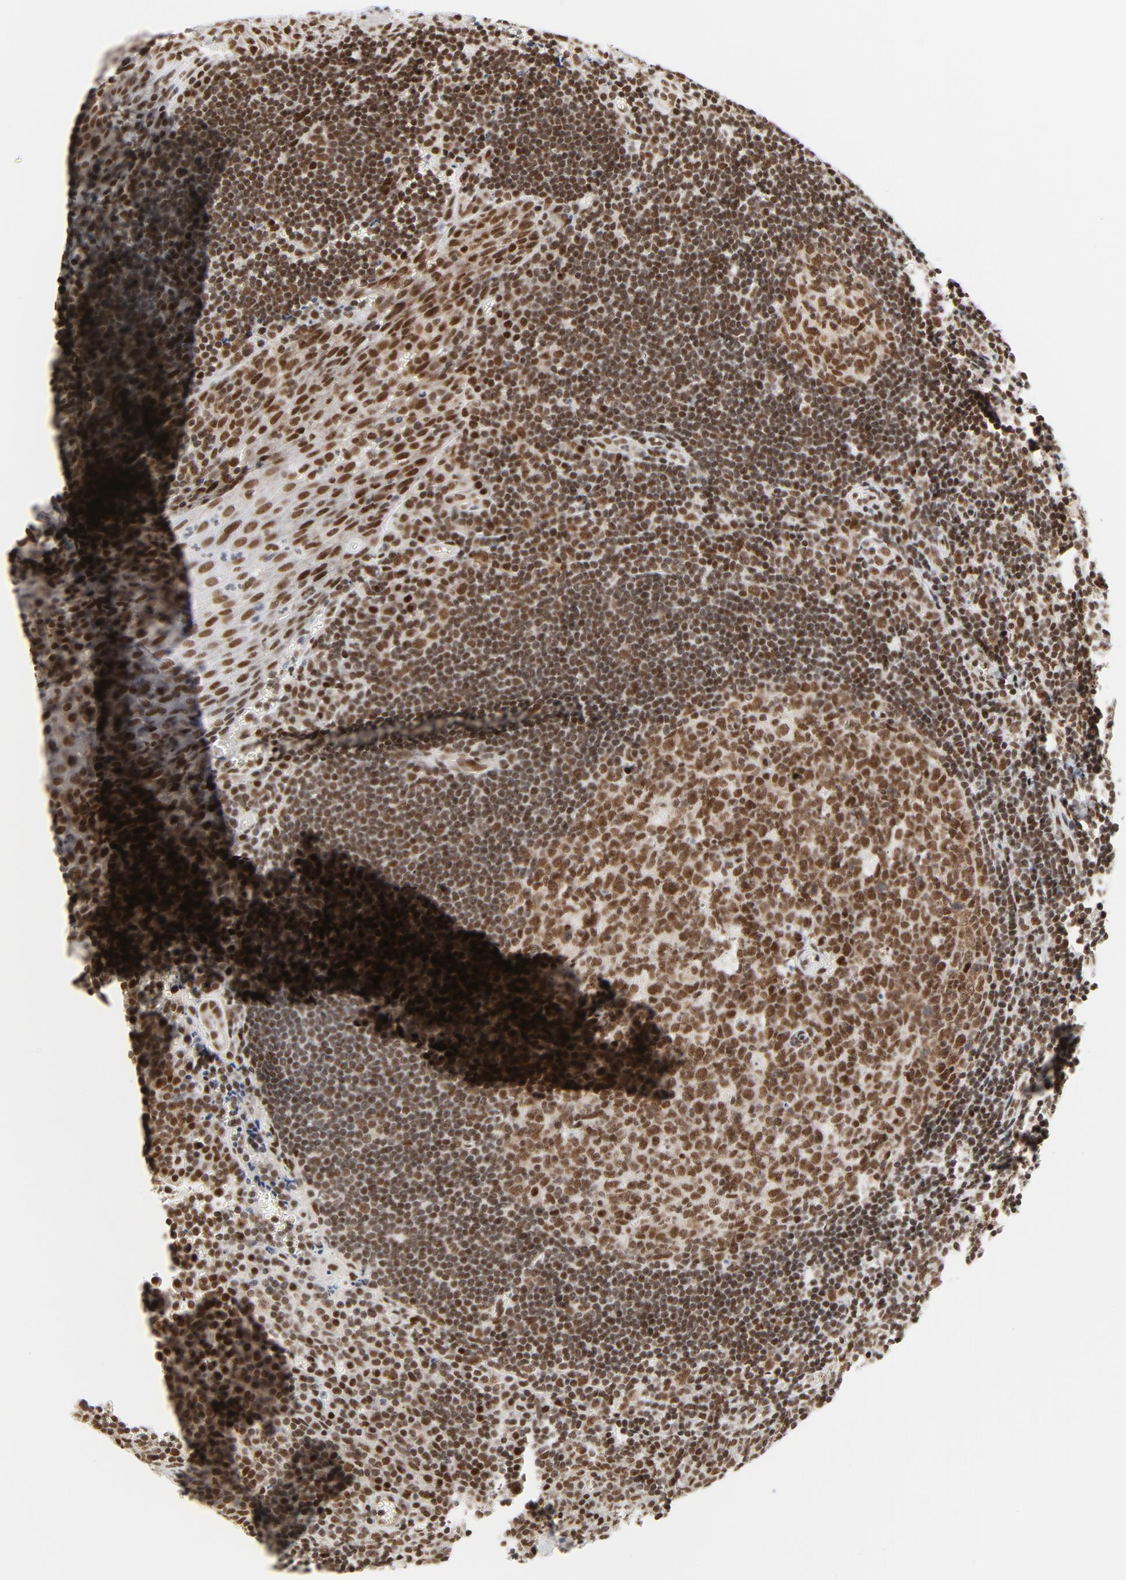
{"staining": {"intensity": "strong", "quantity": ">75%", "location": "nuclear"}, "tissue": "tonsil", "cell_type": "Germinal center cells", "image_type": "normal", "snomed": [{"axis": "morphology", "description": "Normal tissue, NOS"}, {"axis": "topography", "description": "Tonsil"}], "caption": "Germinal center cells show strong nuclear expression in about >75% of cells in unremarkable tonsil. The protein of interest is shown in brown color, while the nuclei are stained blue.", "gene": "ERCC1", "patient": {"sex": "male", "age": 20}}